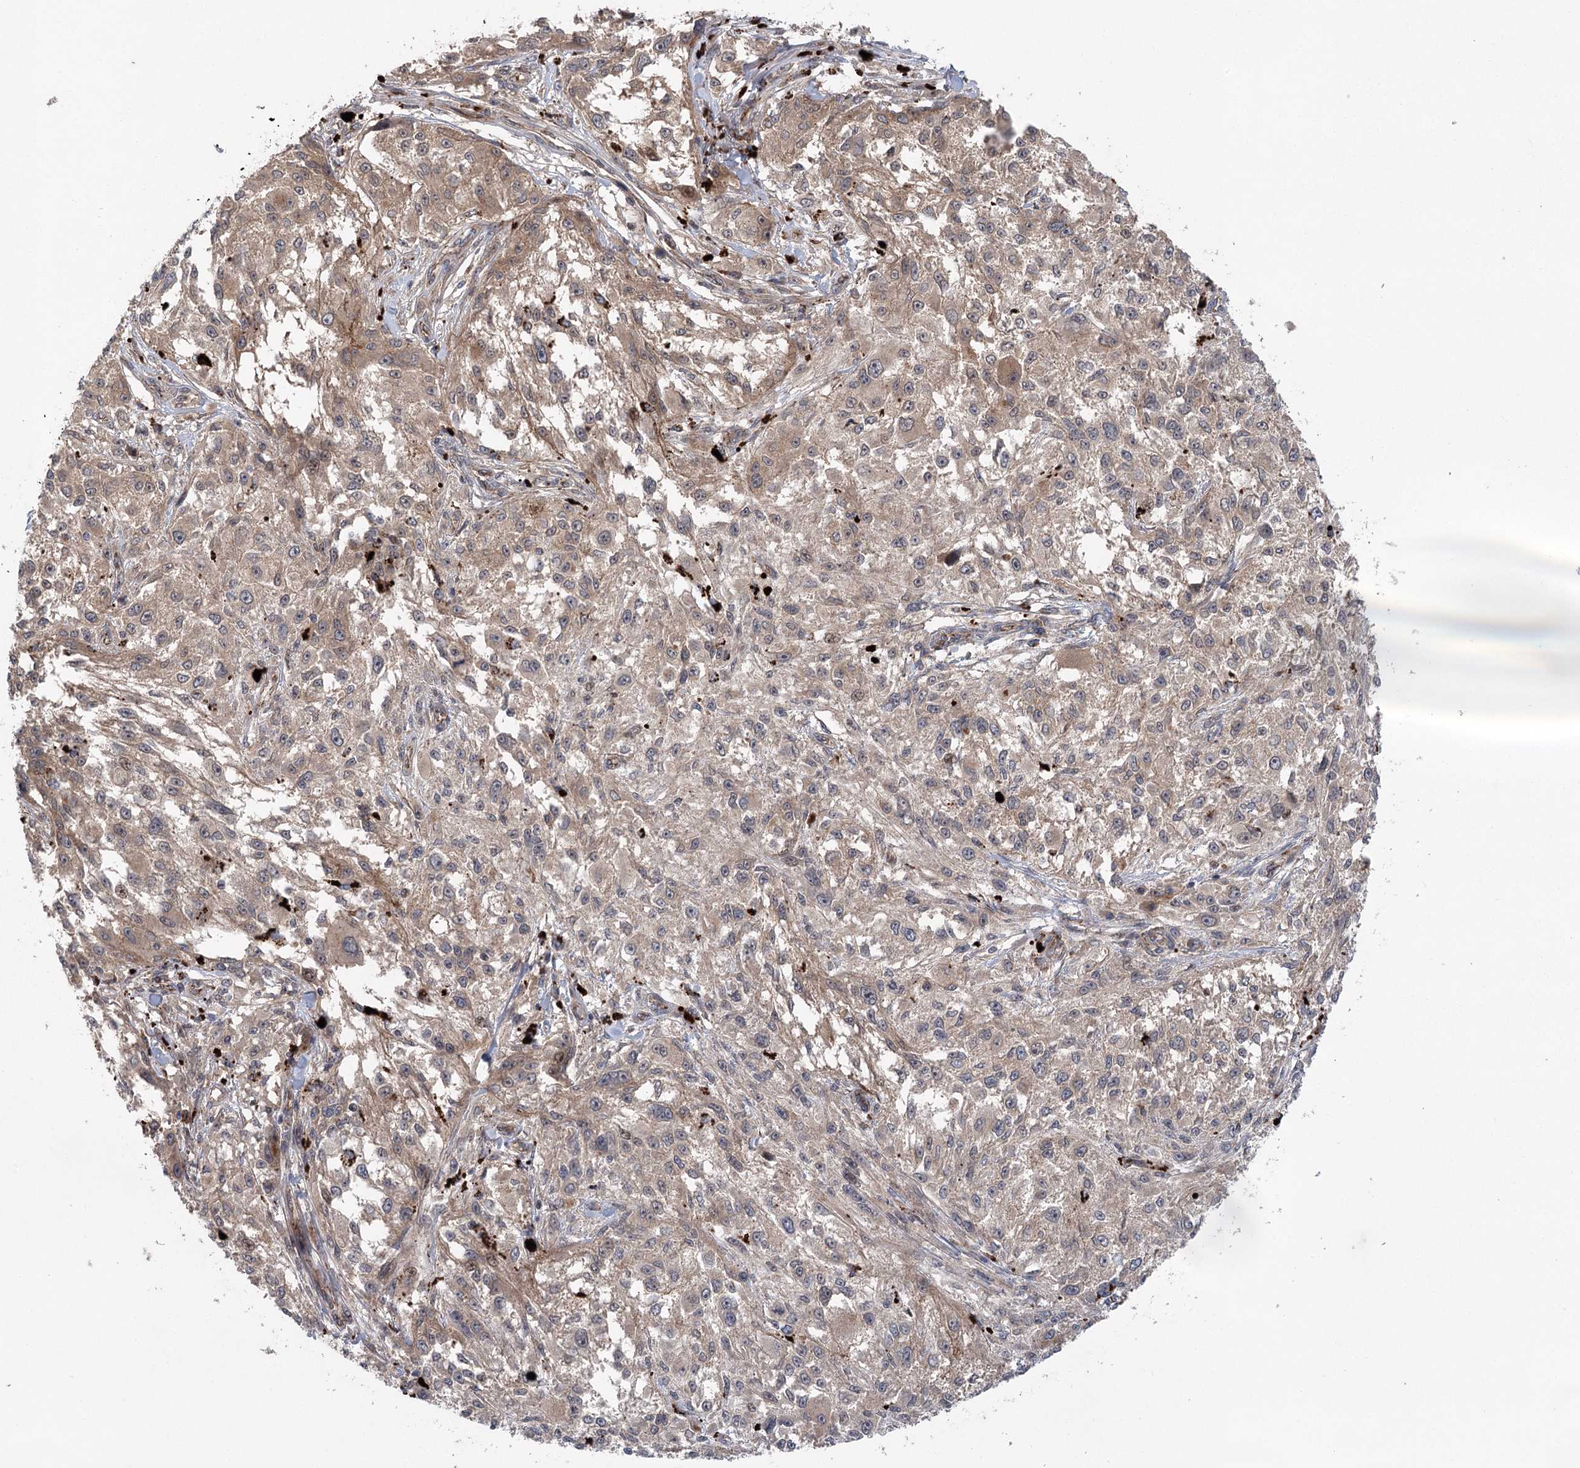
{"staining": {"intensity": "weak", "quantity": "25%-75%", "location": "cytoplasmic/membranous"}, "tissue": "melanoma", "cell_type": "Tumor cells", "image_type": "cancer", "snomed": [{"axis": "morphology", "description": "Necrosis, NOS"}, {"axis": "morphology", "description": "Malignant melanoma, NOS"}, {"axis": "topography", "description": "Skin"}], "caption": "Malignant melanoma tissue displays weak cytoplasmic/membranous staining in about 25%-75% of tumor cells, visualized by immunohistochemistry. The protein of interest is shown in brown color, while the nuclei are stained blue.", "gene": "METTL24", "patient": {"sex": "female", "age": 87}}